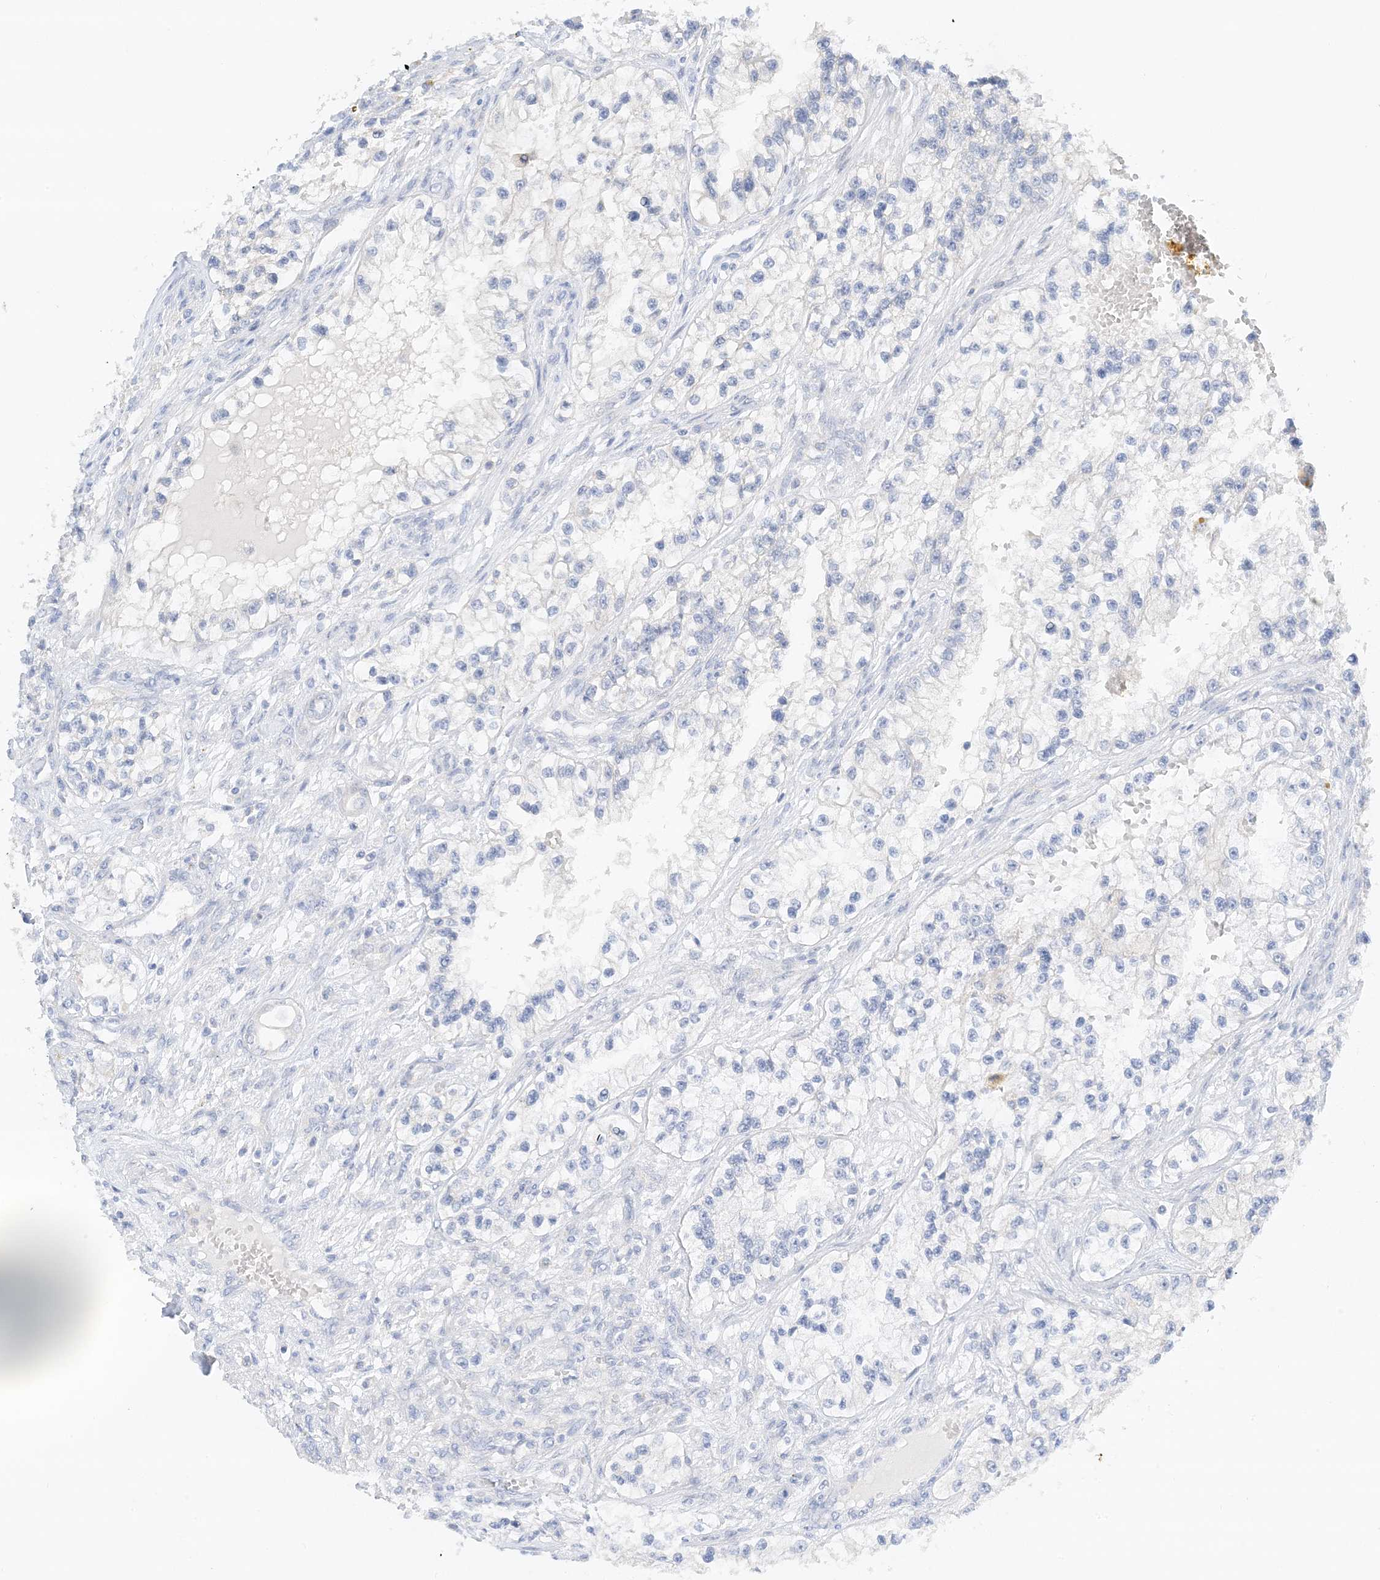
{"staining": {"intensity": "negative", "quantity": "none", "location": "none"}, "tissue": "renal cancer", "cell_type": "Tumor cells", "image_type": "cancer", "snomed": [{"axis": "morphology", "description": "Adenocarcinoma, NOS"}, {"axis": "topography", "description": "Kidney"}], "caption": "High magnification brightfield microscopy of renal cancer (adenocarcinoma) stained with DAB (3,3'-diaminobenzidine) (brown) and counterstained with hematoxylin (blue): tumor cells show no significant staining.", "gene": "KIFBP", "patient": {"sex": "female", "age": 57}}